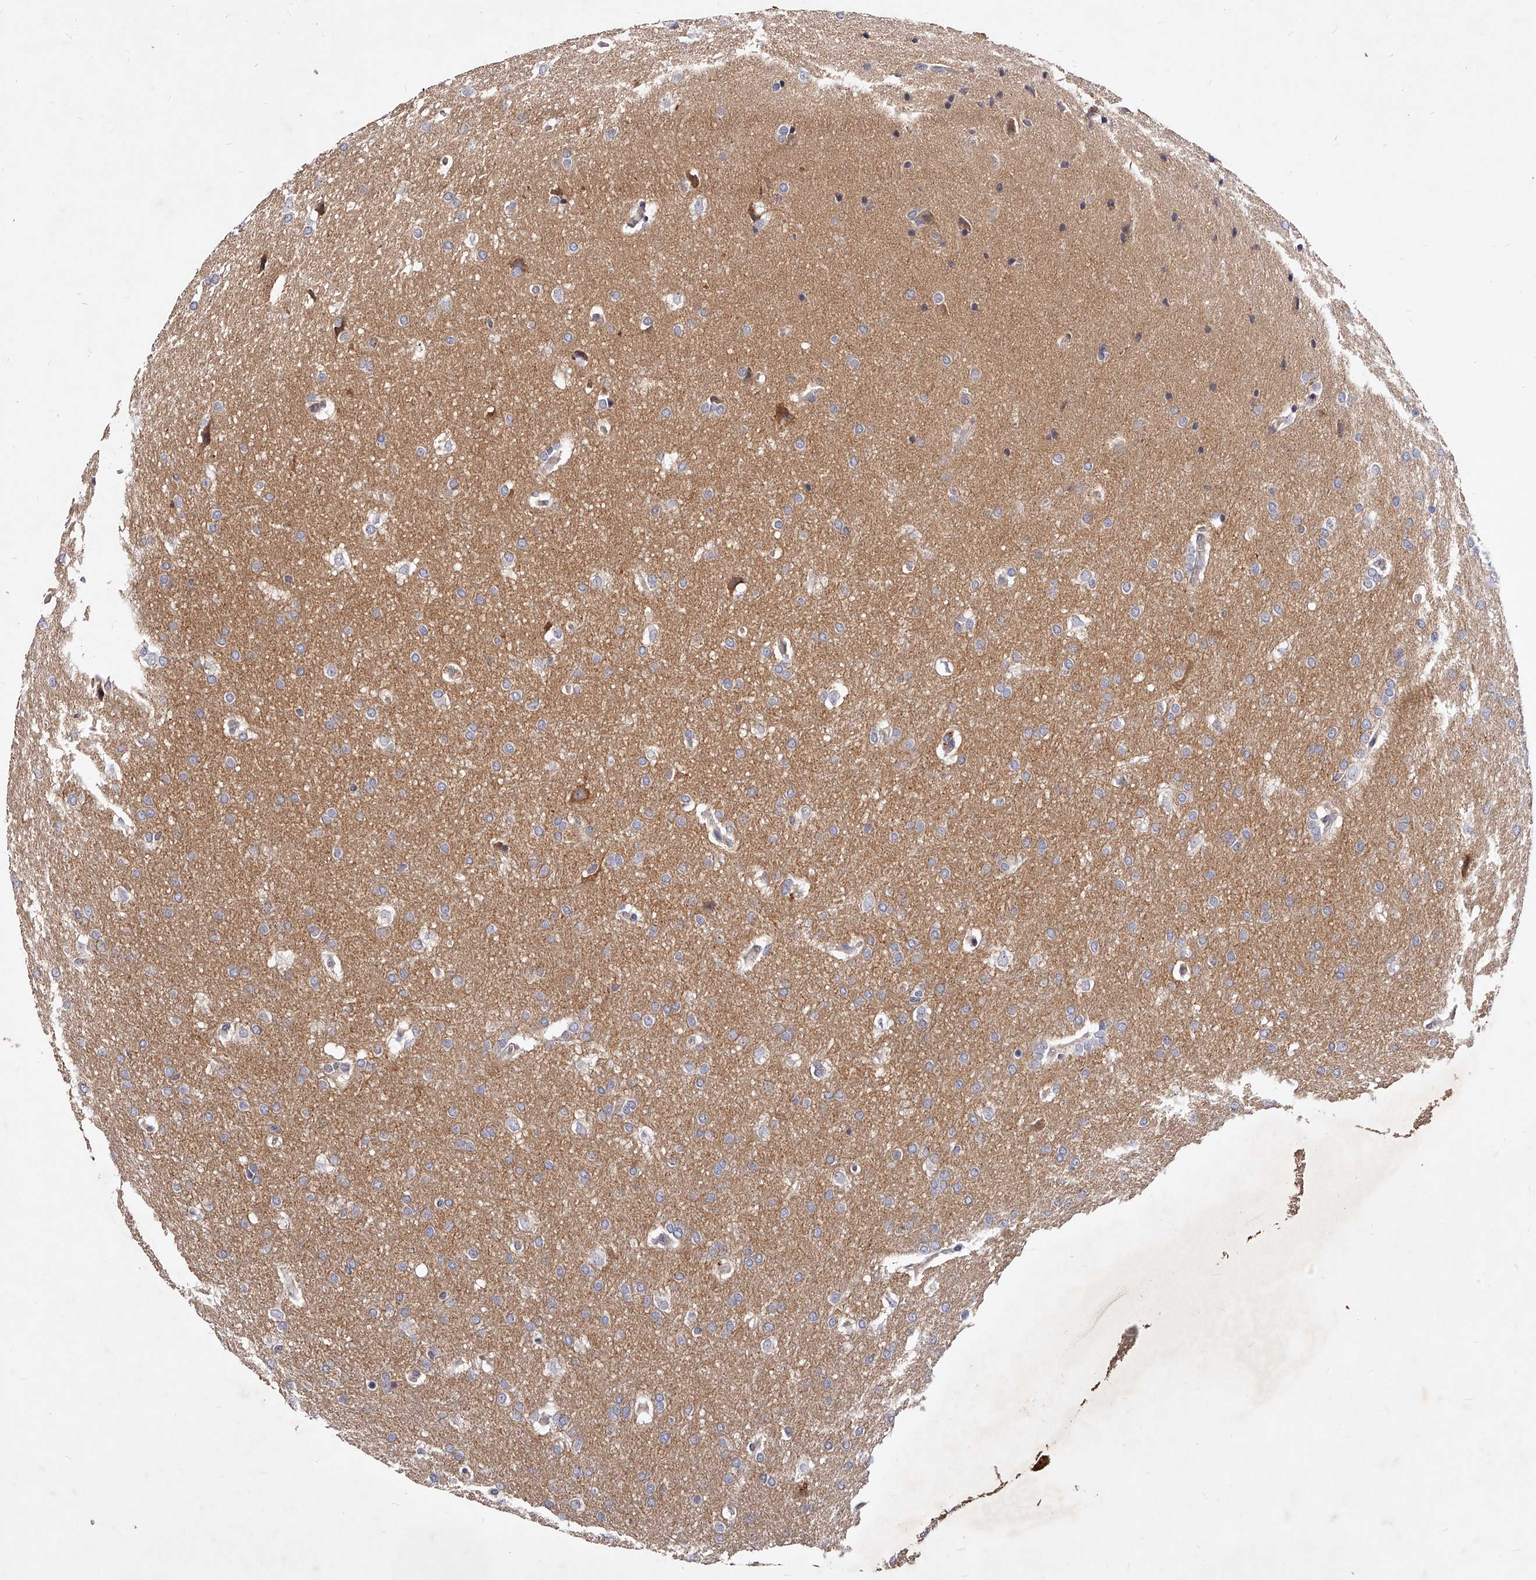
{"staining": {"intensity": "weak", "quantity": "<25%", "location": "cytoplasmic/membranous"}, "tissue": "glioma", "cell_type": "Tumor cells", "image_type": "cancer", "snomed": [{"axis": "morphology", "description": "Glioma, malignant, Low grade"}, {"axis": "topography", "description": "Brain"}], "caption": "Tumor cells are negative for protein expression in human low-grade glioma (malignant).", "gene": "PHACTR1", "patient": {"sex": "female", "age": 37}}